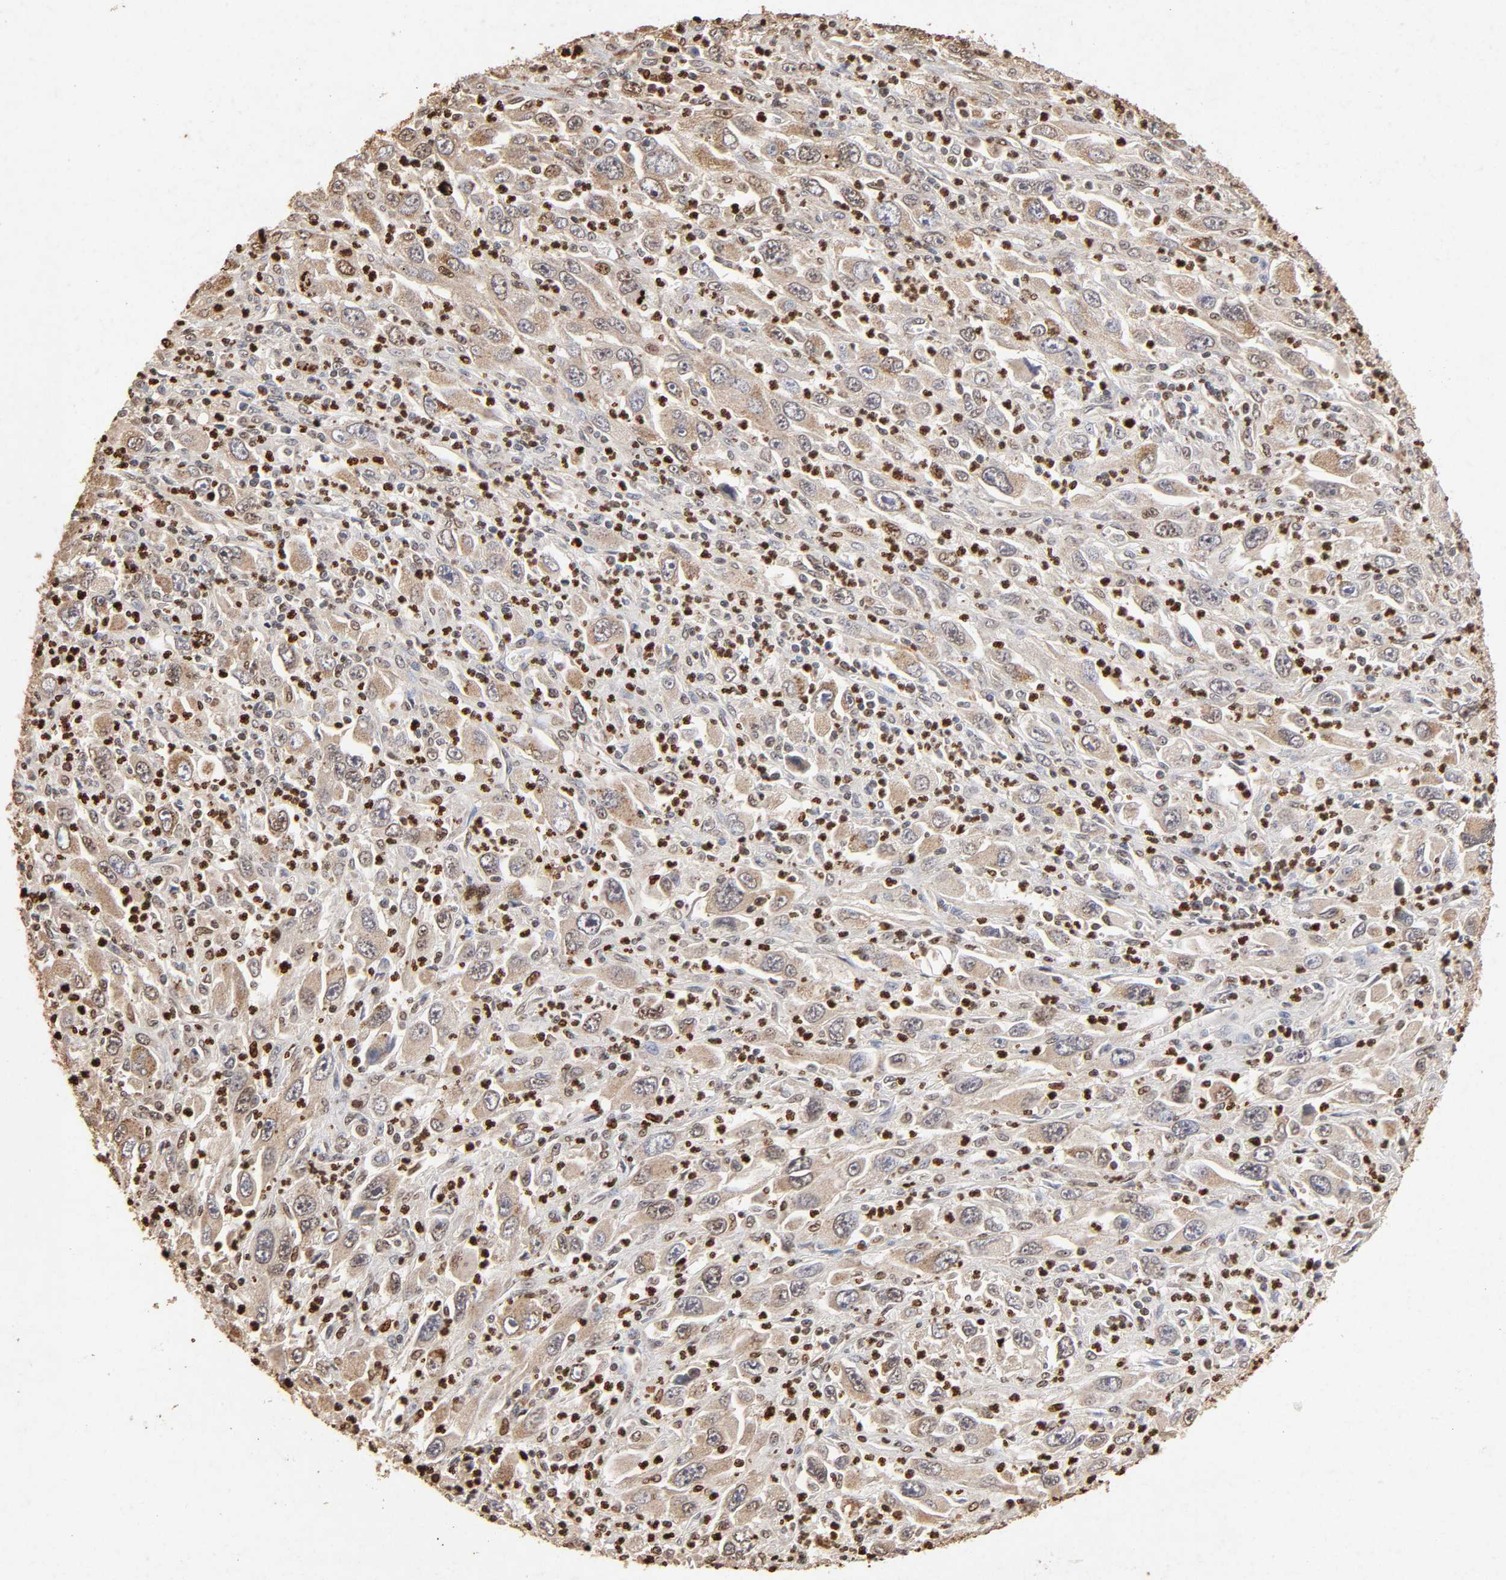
{"staining": {"intensity": "moderate", "quantity": ">75%", "location": "cytoplasmic/membranous"}, "tissue": "melanoma", "cell_type": "Tumor cells", "image_type": "cancer", "snomed": [{"axis": "morphology", "description": "Malignant melanoma, Metastatic site"}, {"axis": "topography", "description": "Skin"}], "caption": "DAB immunohistochemical staining of malignant melanoma (metastatic site) shows moderate cytoplasmic/membranous protein positivity in about >75% of tumor cells.", "gene": "CYCS", "patient": {"sex": "female", "age": 56}}